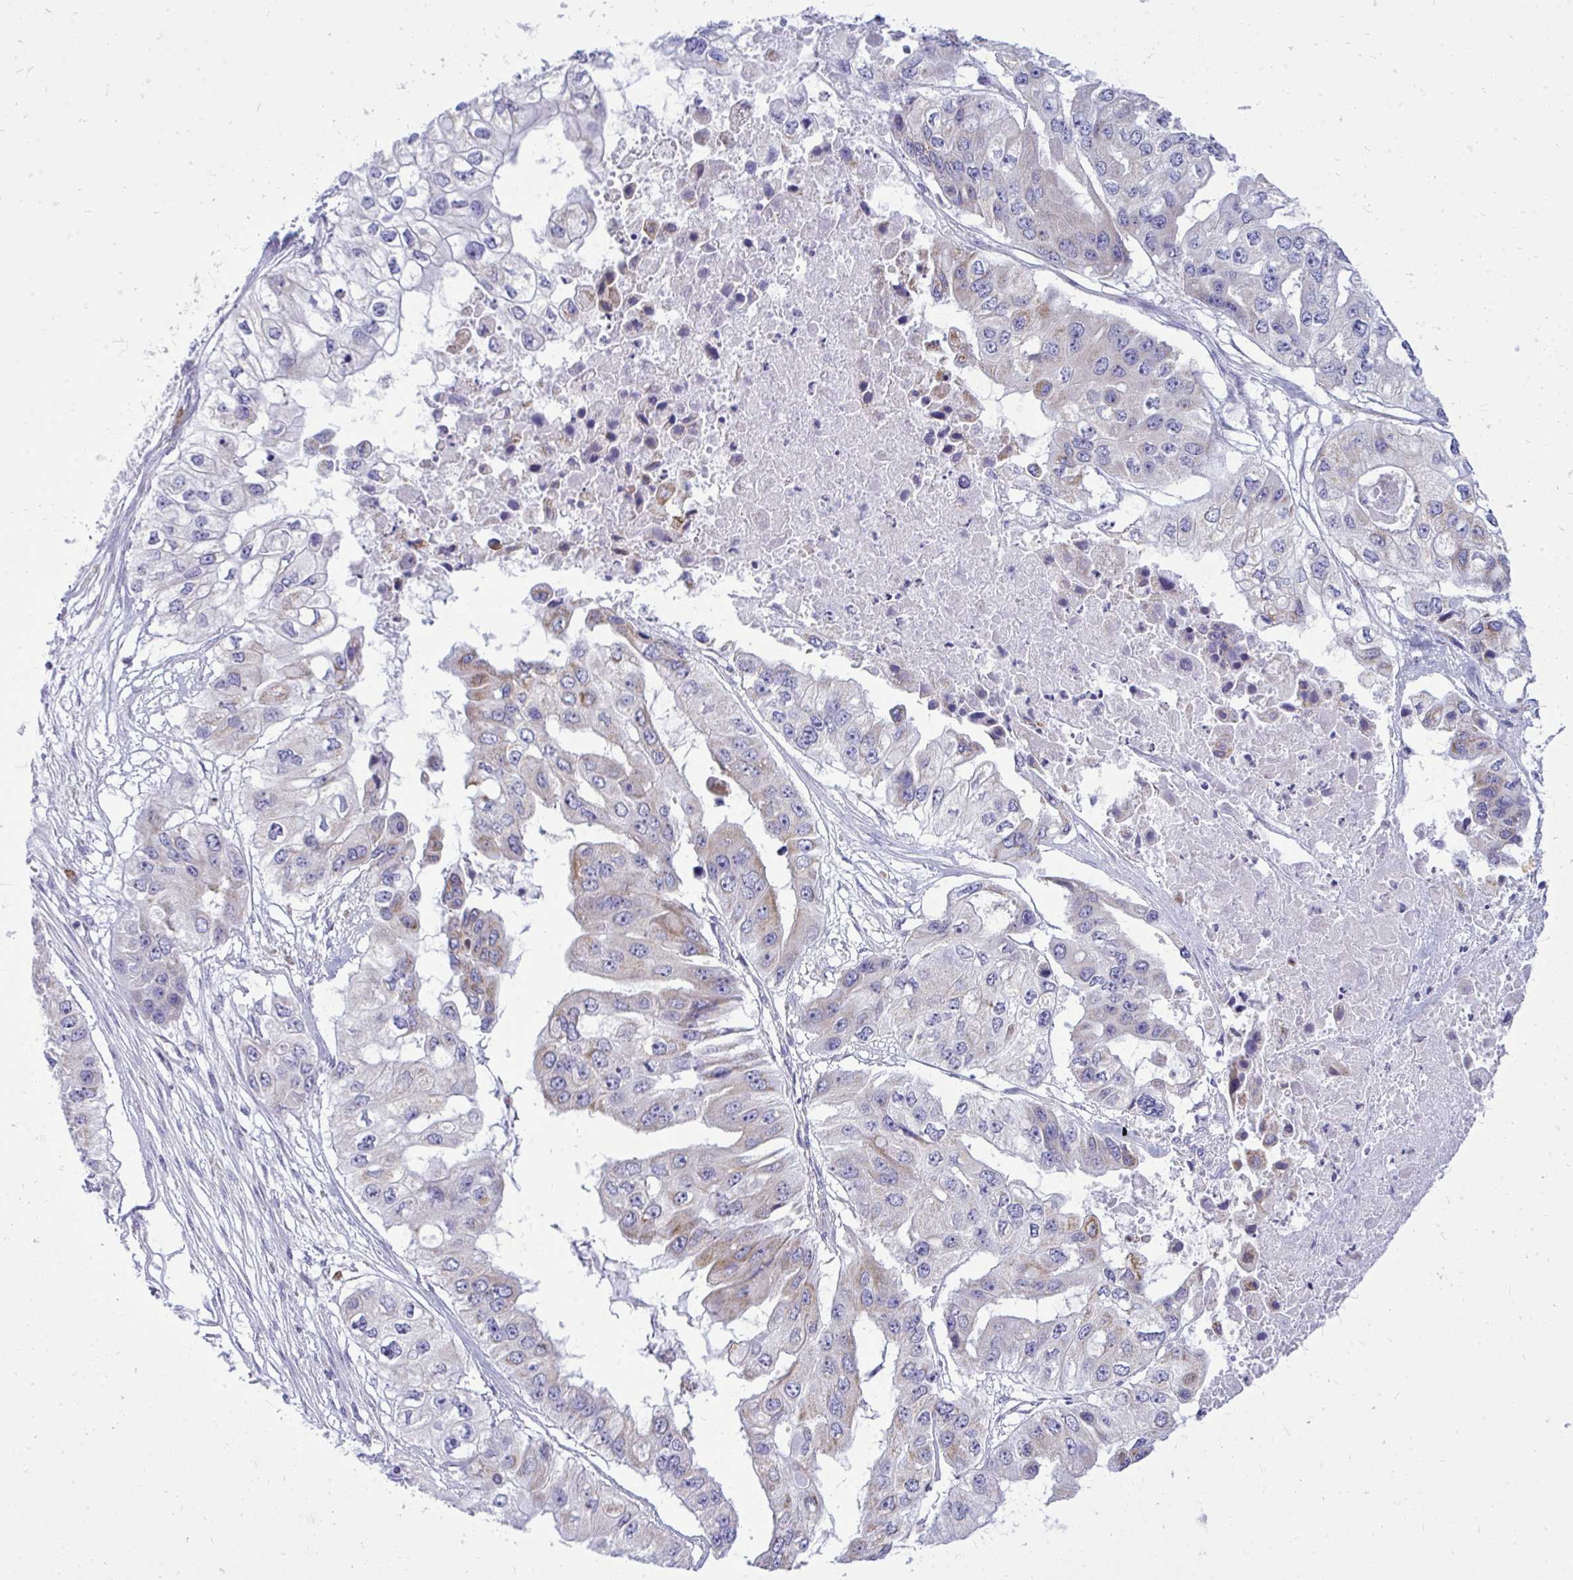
{"staining": {"intensity": "weak", "quantity": "<25%", "location": "cytoplasmic/membranous"}, "tissue": "ovarian cancer", "cell_type": "Tumor cells", "image_type": "cancer", "snomed": [{"axis": "morphology", "description": "Cystadenocarcinoma, serous, NOS"}, {"axis": "topography", "description": "Ovary"}], "caption": "Ovarian serous cystadenocarcinoma stained for a protein using IHC shows no expression tumor cells.", "gene": "SPTBN2", "patient": {"sex": "female", "age": 56}}